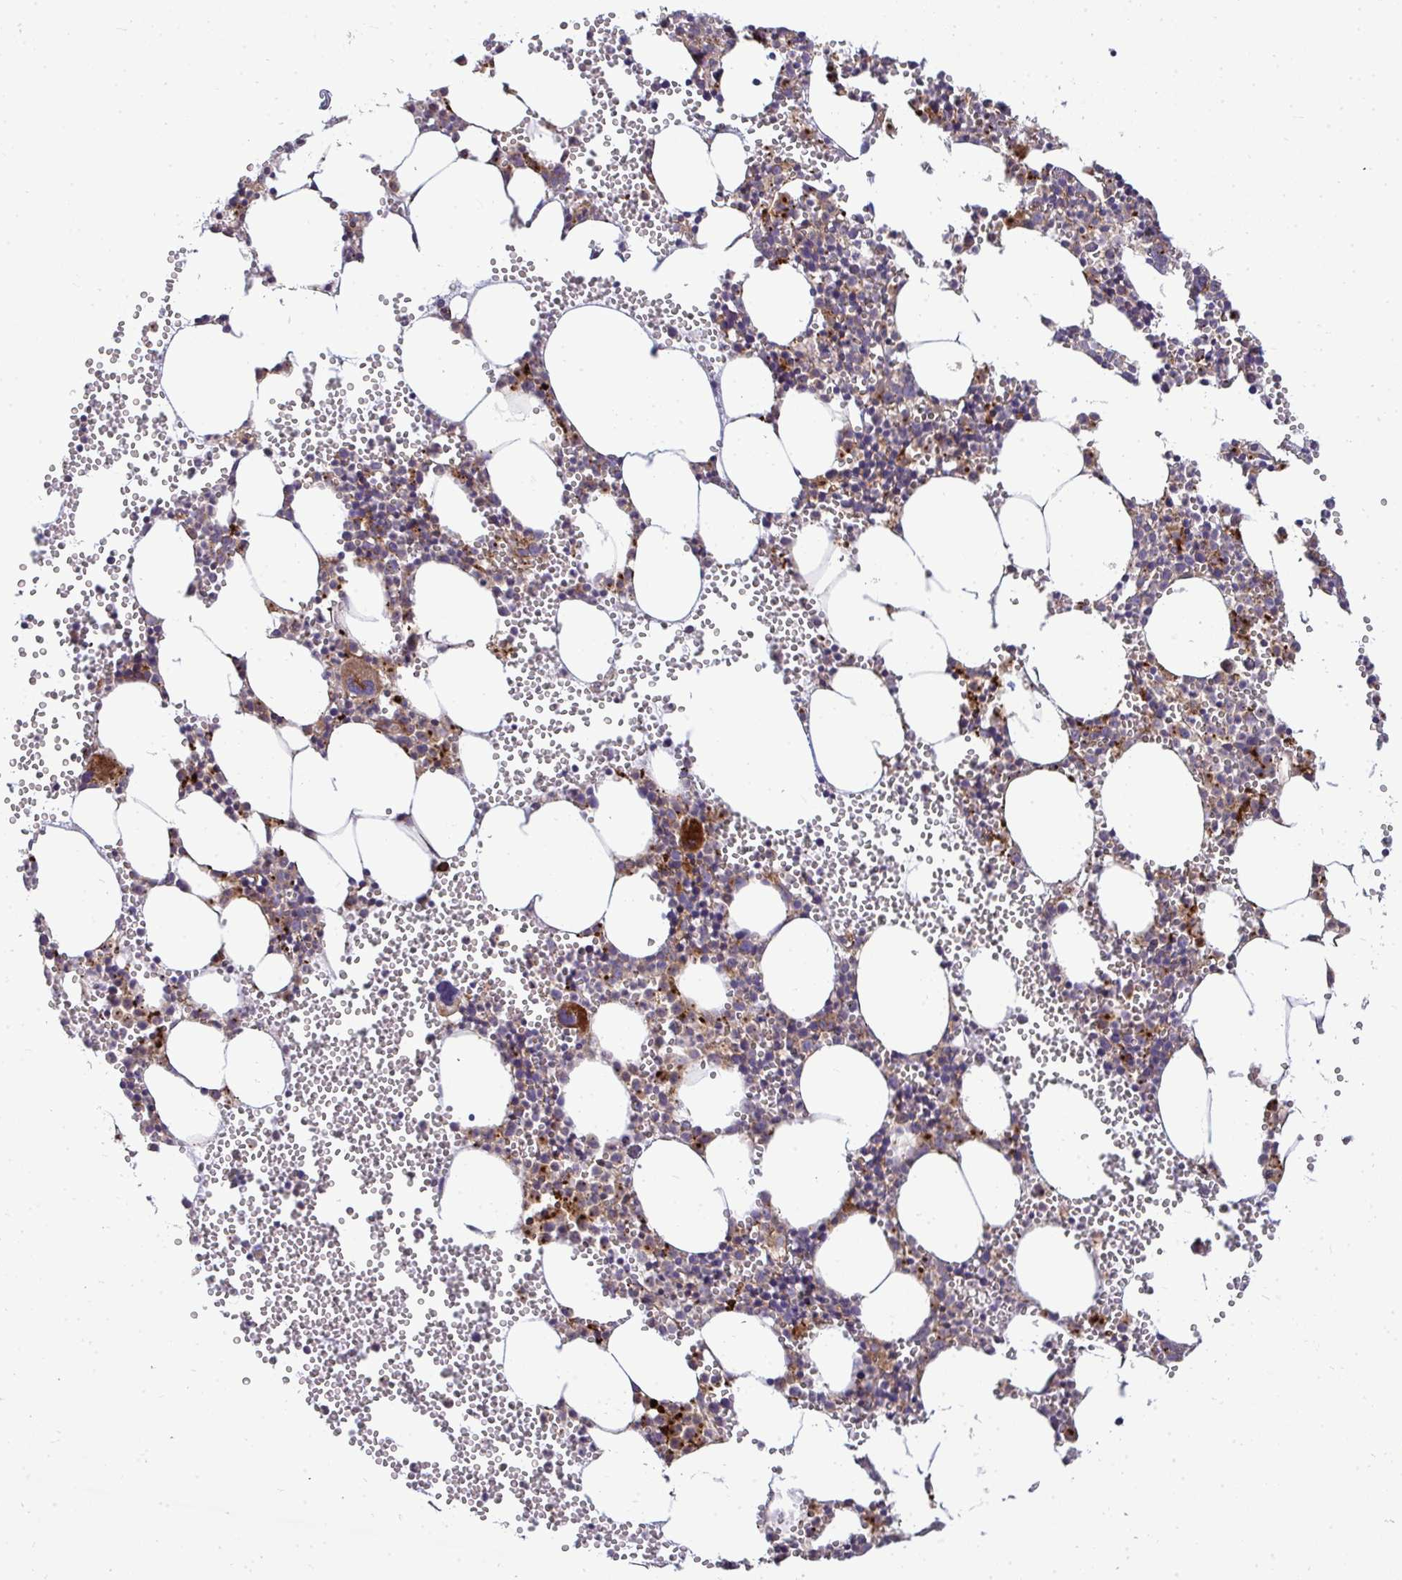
{"staining": {"intensity": "strong", "quantity": "<25%", "location": "cytoplasmic/membranous"}, "tissue": "bone marrow", "cell_type": "Hematopoietic cells", "image_type": "normal", "snomed": [{"axis": "morphology", "description": "Normal tissue, NOS"}, {"axis": "topography", "description": "Bone marrow"}], "caption": "IHC micrograph of normal bone marrow stained for a protein (brown), which reveals medium levels of strong cytoplasmic/membranous positivity in approximately <25% of hematopoietic cells.", "gene": "SH2D1B", "patient": {"sex": "female", "age": 80}}